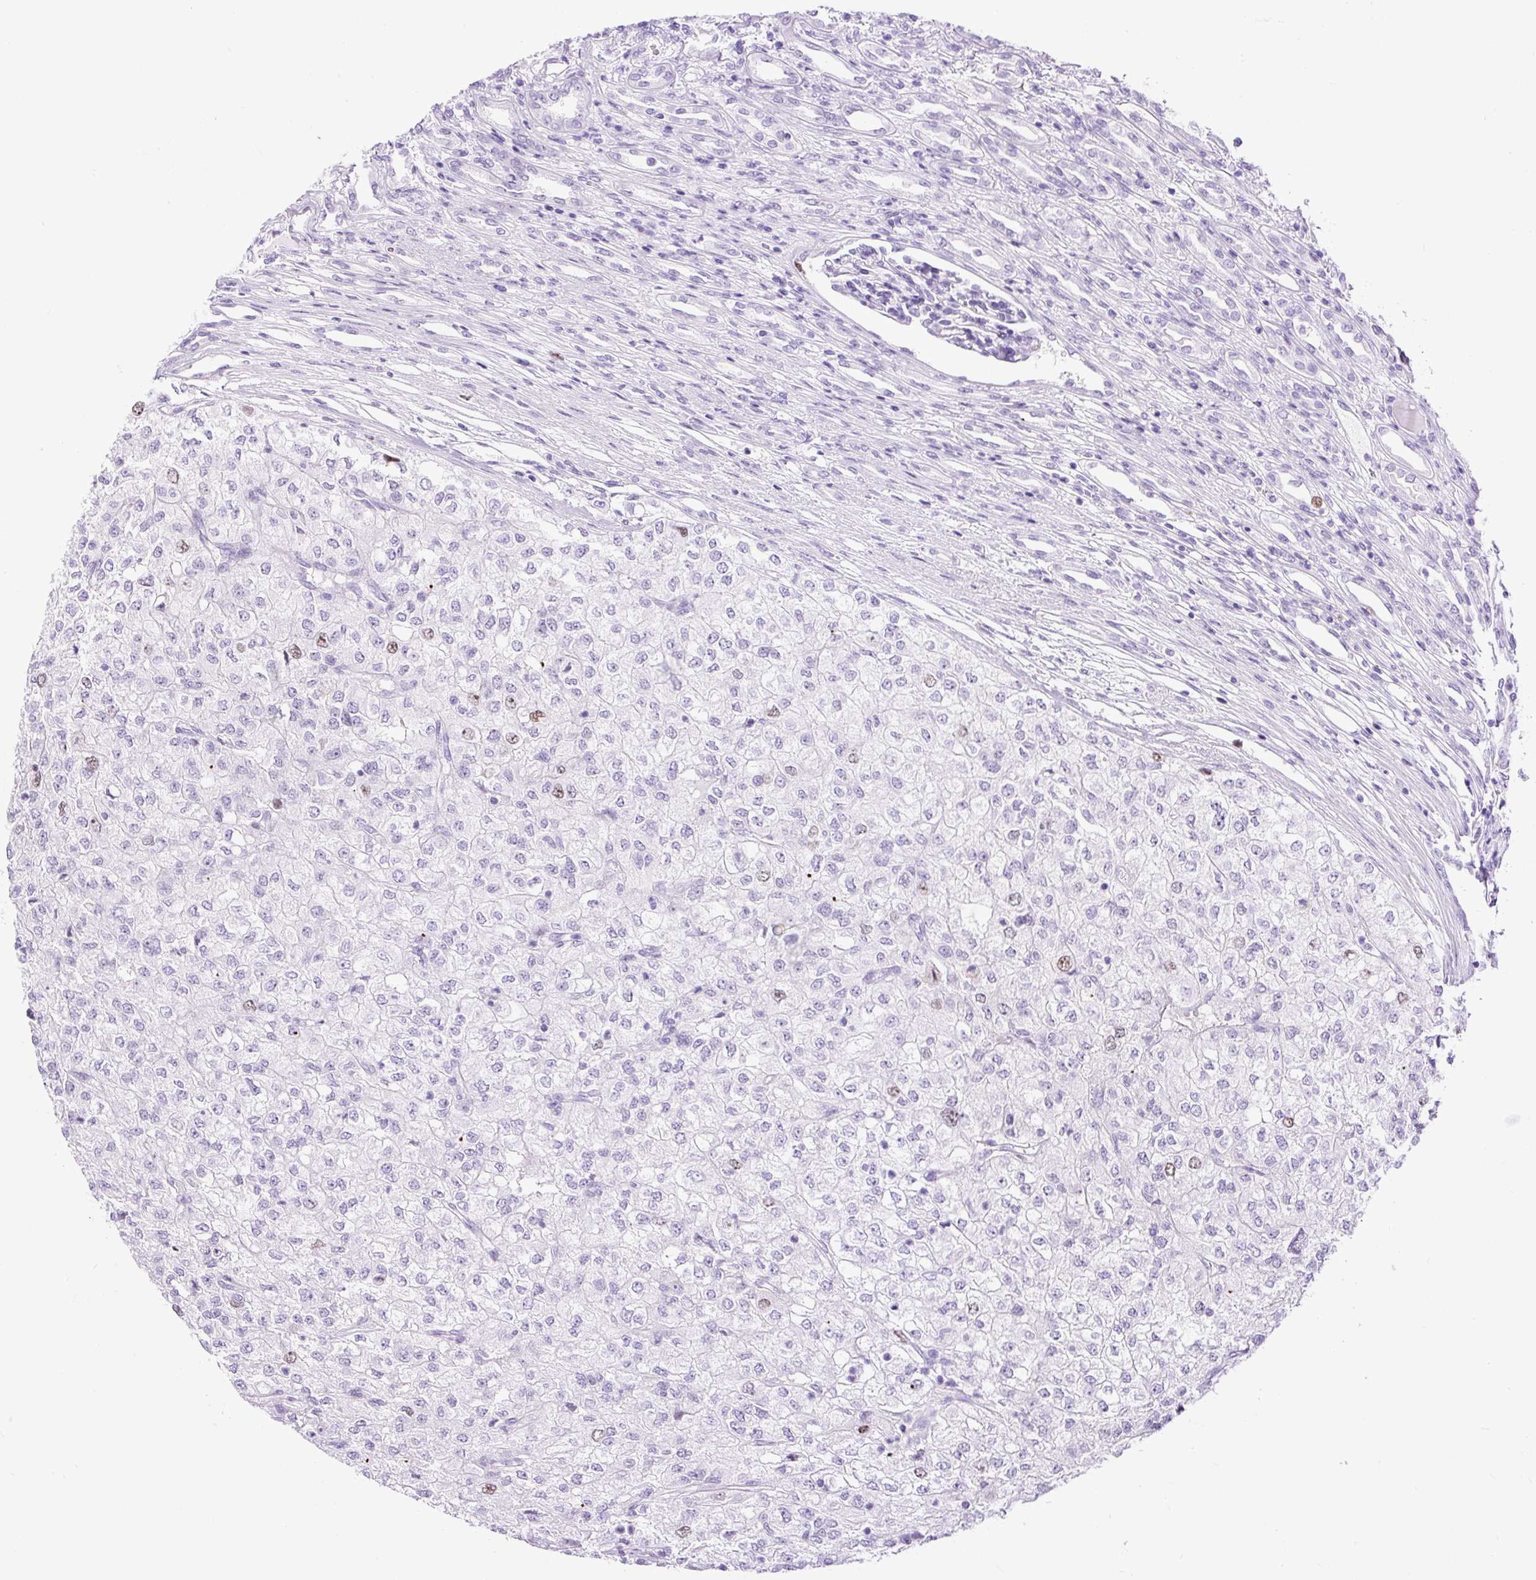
{"staining": {"intensity": "moderate", "quantity": "<25%", "location": "nuclear"}, "tissue": "renal cancer", "cell_type": "Tumor cells", "image_type": "cancer", "snomed": [{"axis": "morphology", "description": "Adenocarcinoma, NOS"}, {"axis": "topography", "description": "Kidney"}], "caption": "Immunohistochemical staining of human renal cancer (adenocarcinoma) demonstrates low levels of moderate nuclear positivity in about <25% of tumor cells. (brown staining indicates protein expression, while blue staining denotes nuclei).", "gene": "RACGAP1", "patient": {"sex": "female", "age": 54}}